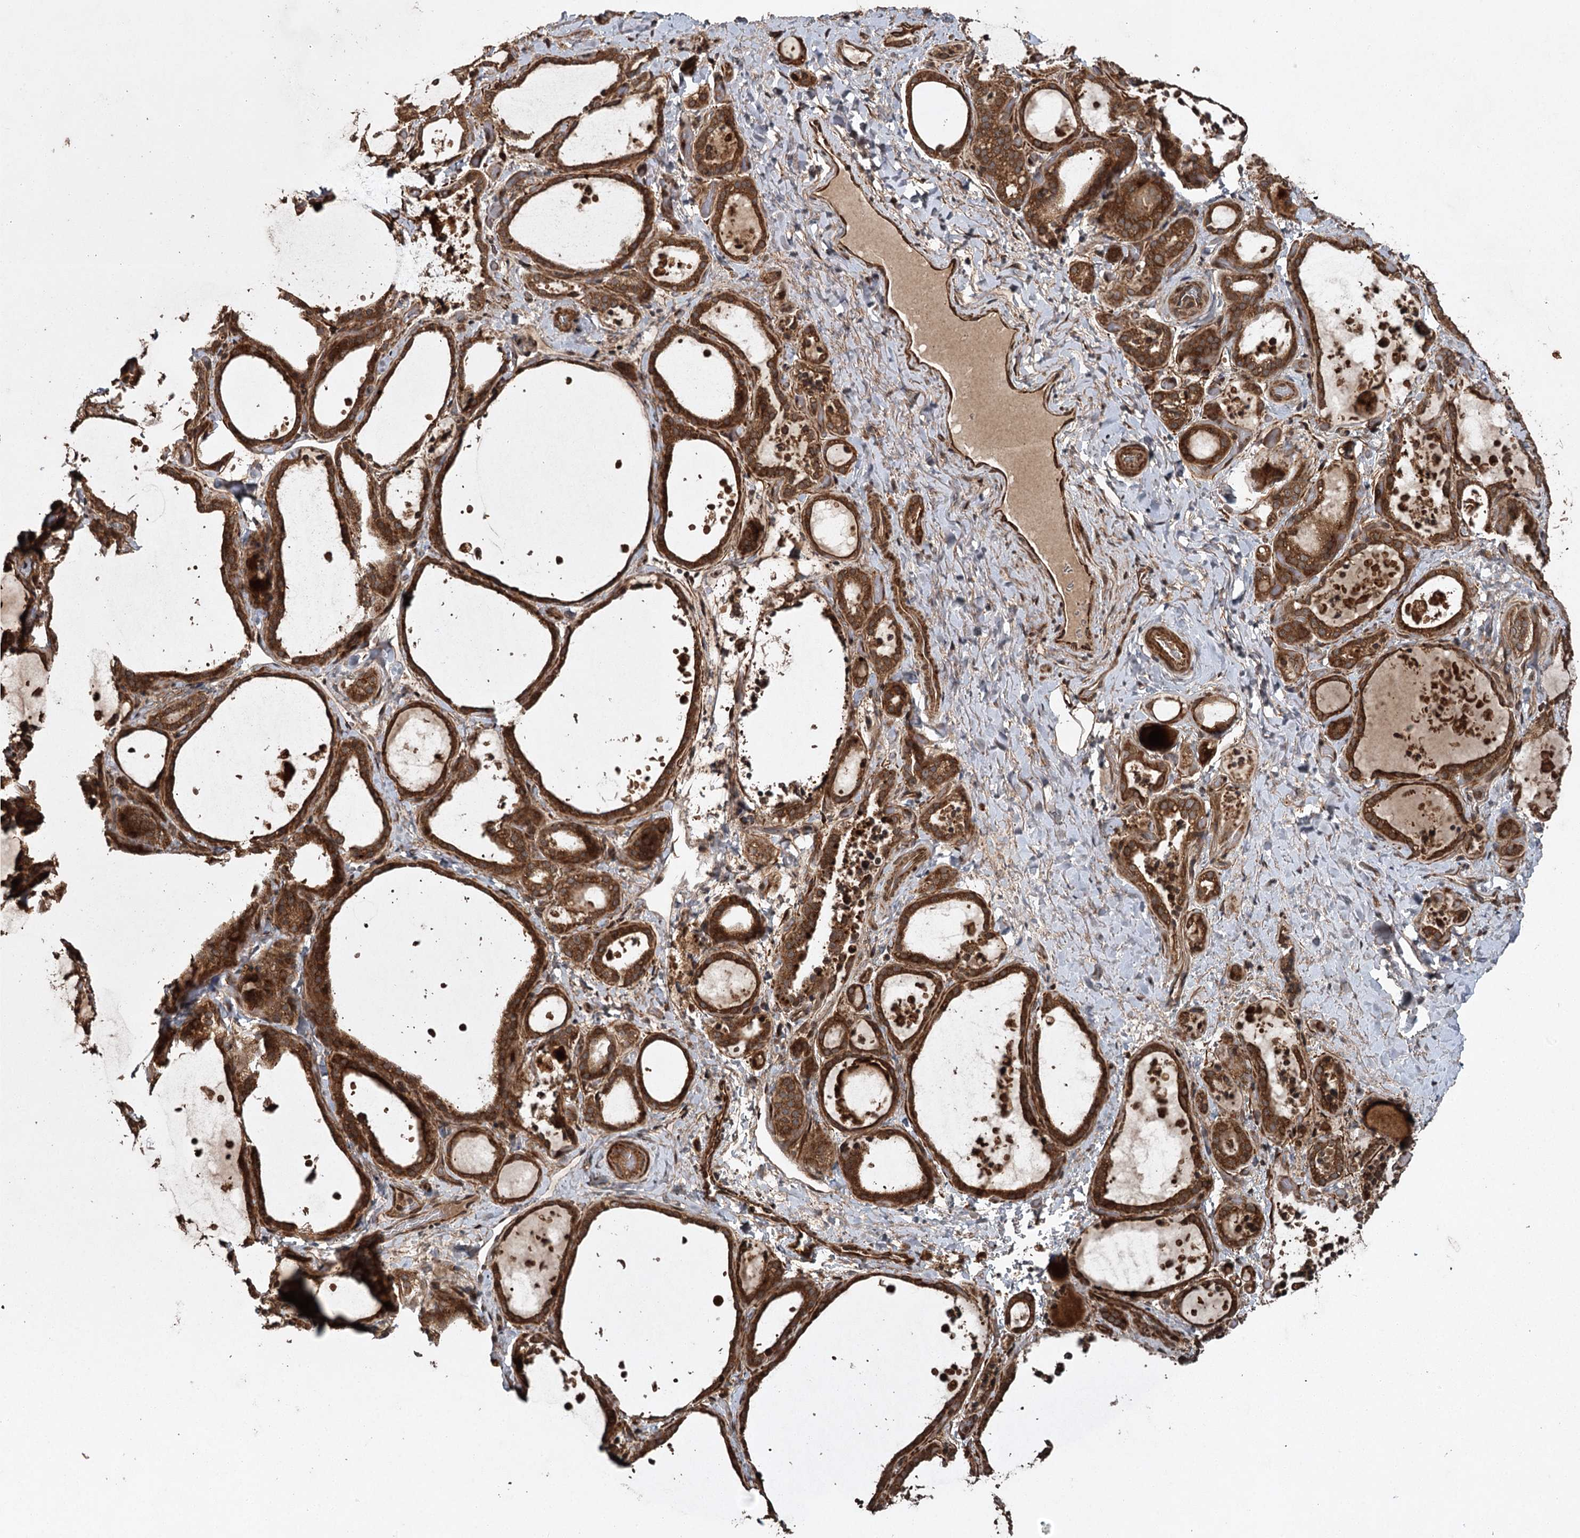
{"staining": {"intensity": "strong", "quantity": ">75%", "location": "cytoplasmic/membranous"}, "tissue": "thyroid gland", "cell_type": "Glandular cells", "image_type": "normal", "snomed": [{"axis": "morphology", "description": "Normal tissue, NOS"}, {"axis": "topography", "description": "Thyroid gland"}], "caption": "Glandular cells display high levels of strong cytoplasmic/membranous positivity in approximately >75% of cells in benign human thyroid gland.", "gene": "RPAP3", "patient": {"sex": "female", "age": 44}}